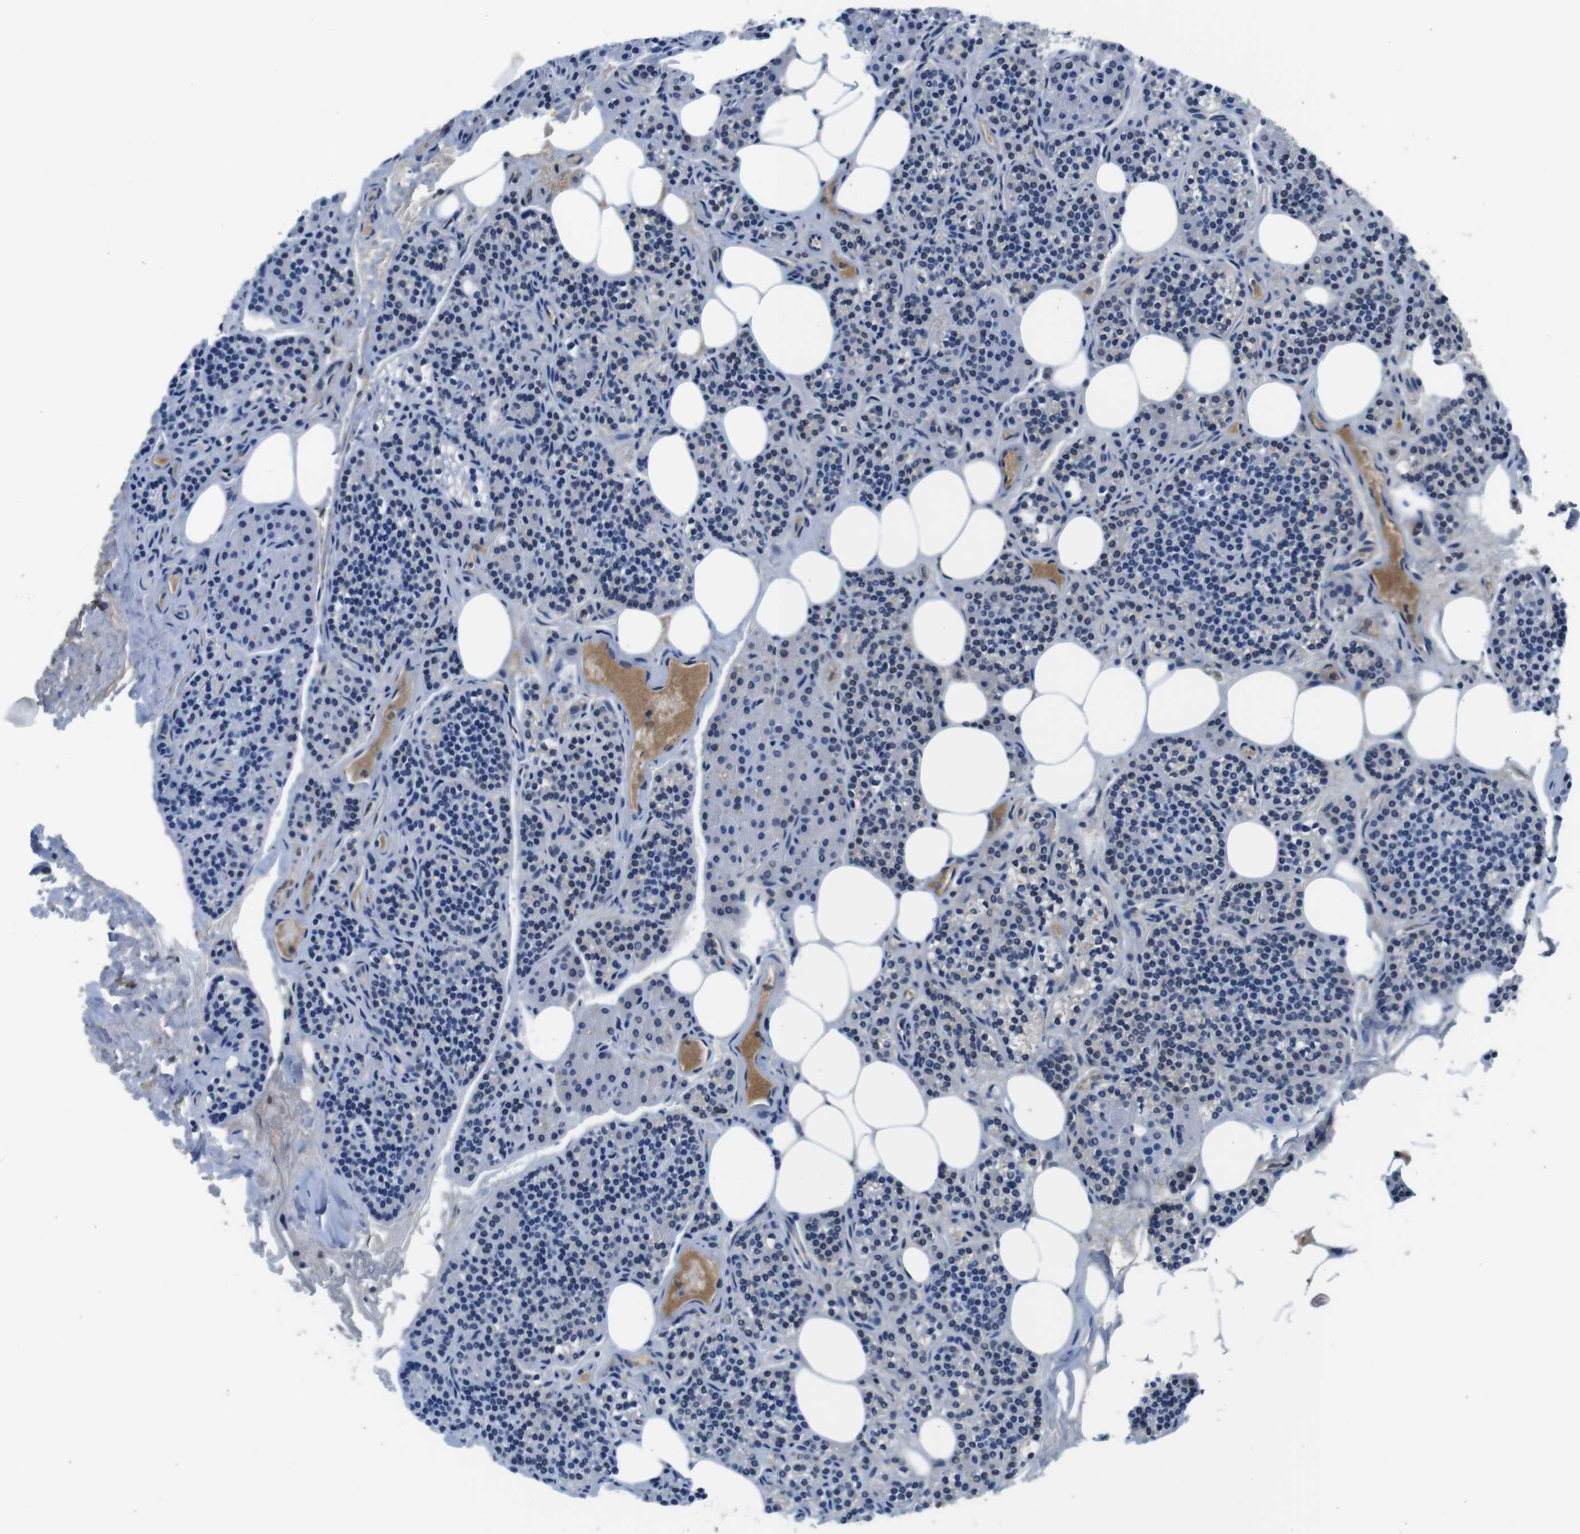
{"staining": {"intensity": "negative", "quantity": "none", "location": "none"}, "tissue": "parathyroid gland", "cell_type": "Glandular cells", "image_type": "normal", "snomed": [{"axis": "morphology", "description": "Normal tissue, NOS"}, {"axis": "morphology", "description": "Adenoma, NOS"}, {"axis": "topography", "description": "Parathyroid gland"}], "caption": "Immunohistochemistry of unremarkable parathyroid gland demonstrates no staining in glandular cells.", "gene": "IGKC", "patient": {"sex": "female", "age": 74}}